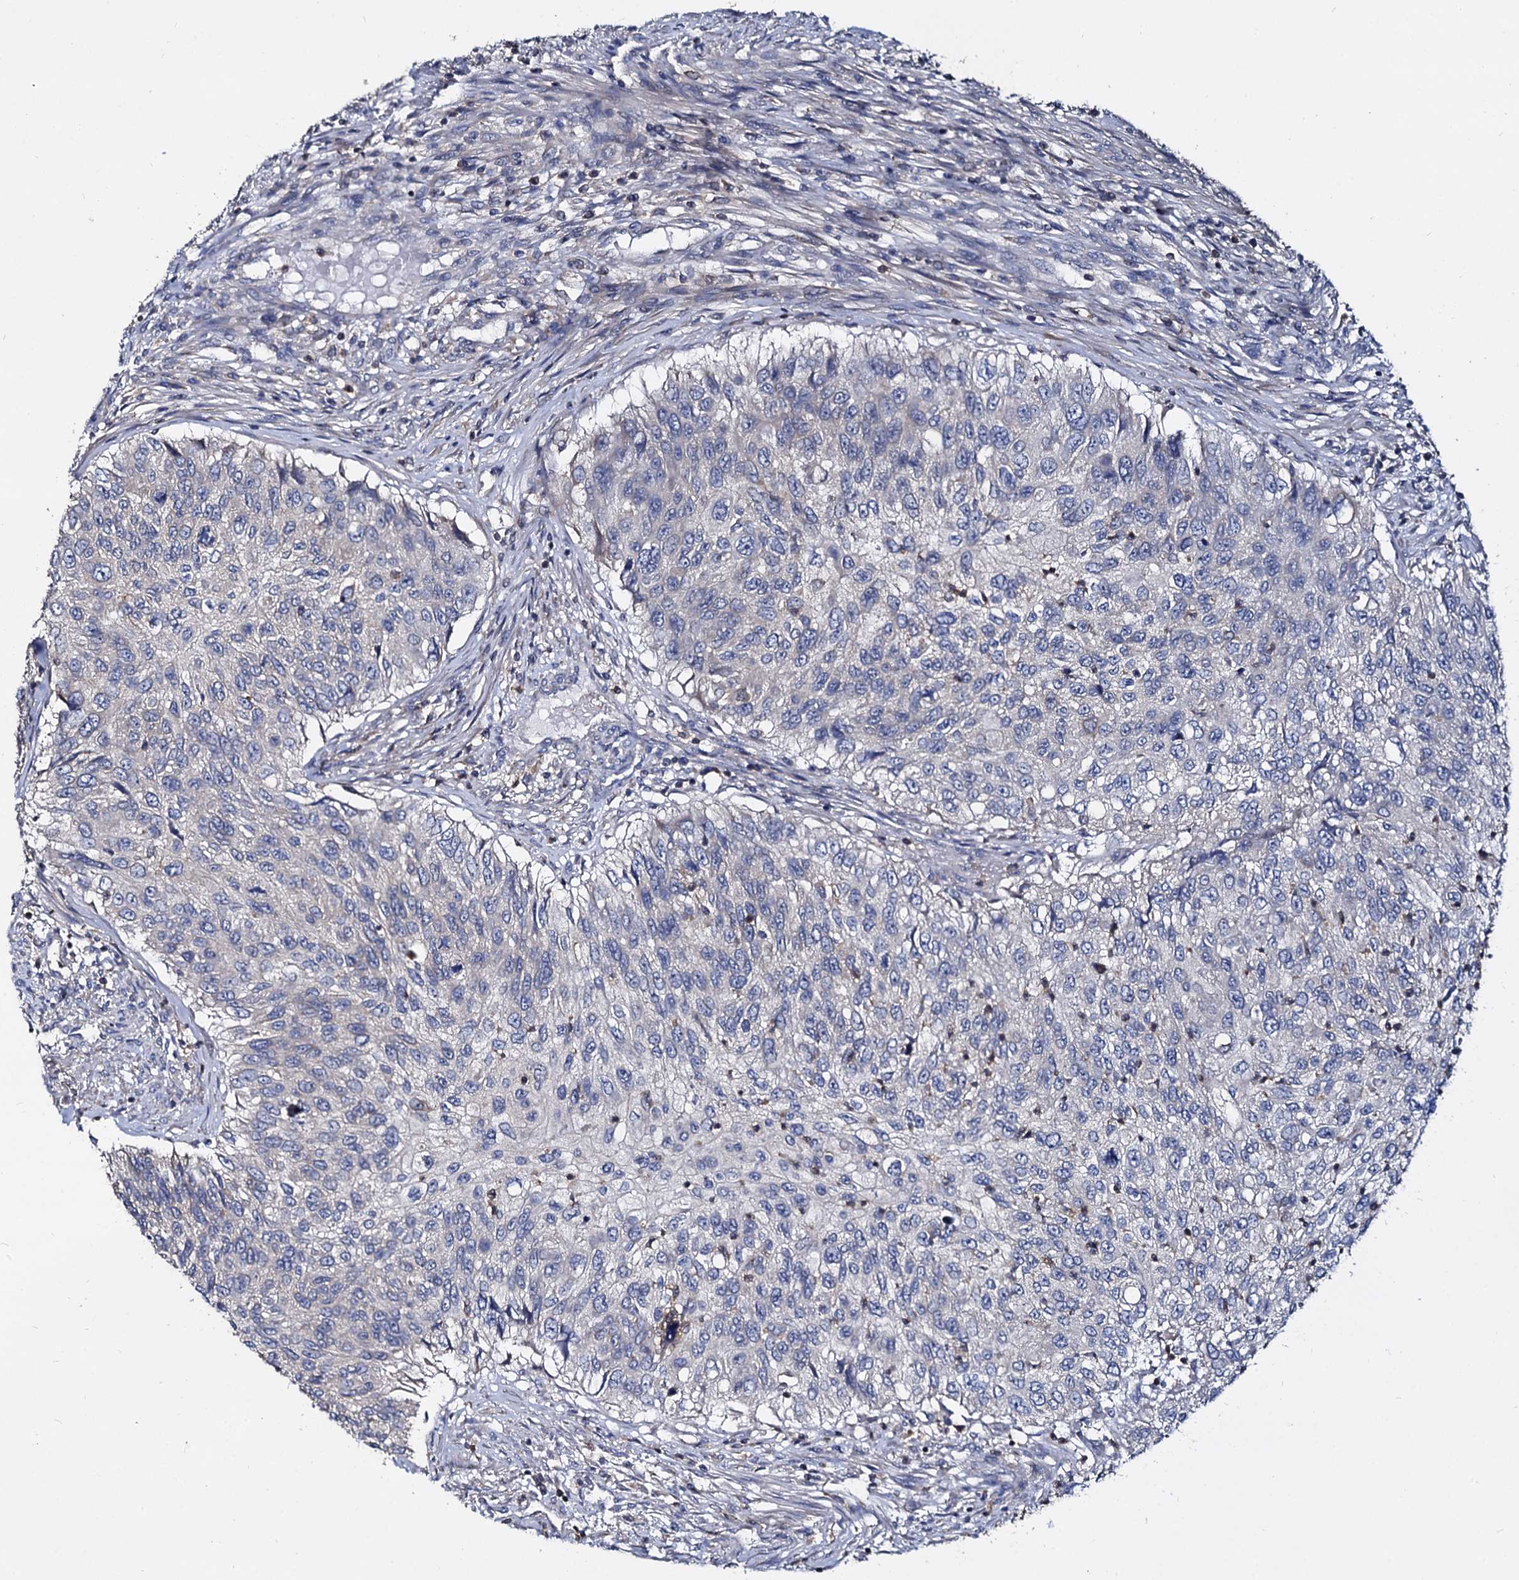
{"staining": {"intensity": "negative", "quantity": "none", "location": "none"}, "tissue": "urothelial cancer", "cell_type": "Tumor cells", "image_type": "cancer", "snomed": [{"axis": "morphology", "description": "Urothelial carcinoma, High grade"}, {"axis": "topography", "description": "Urinary bladder"}], "caption": "The immunohistochemistry histopathology image has no significant positivity in tumor cells of urothelial cancer tissue.", "gene": "ANKRD13A", "patient": {"sex": "female", "age": 60}}